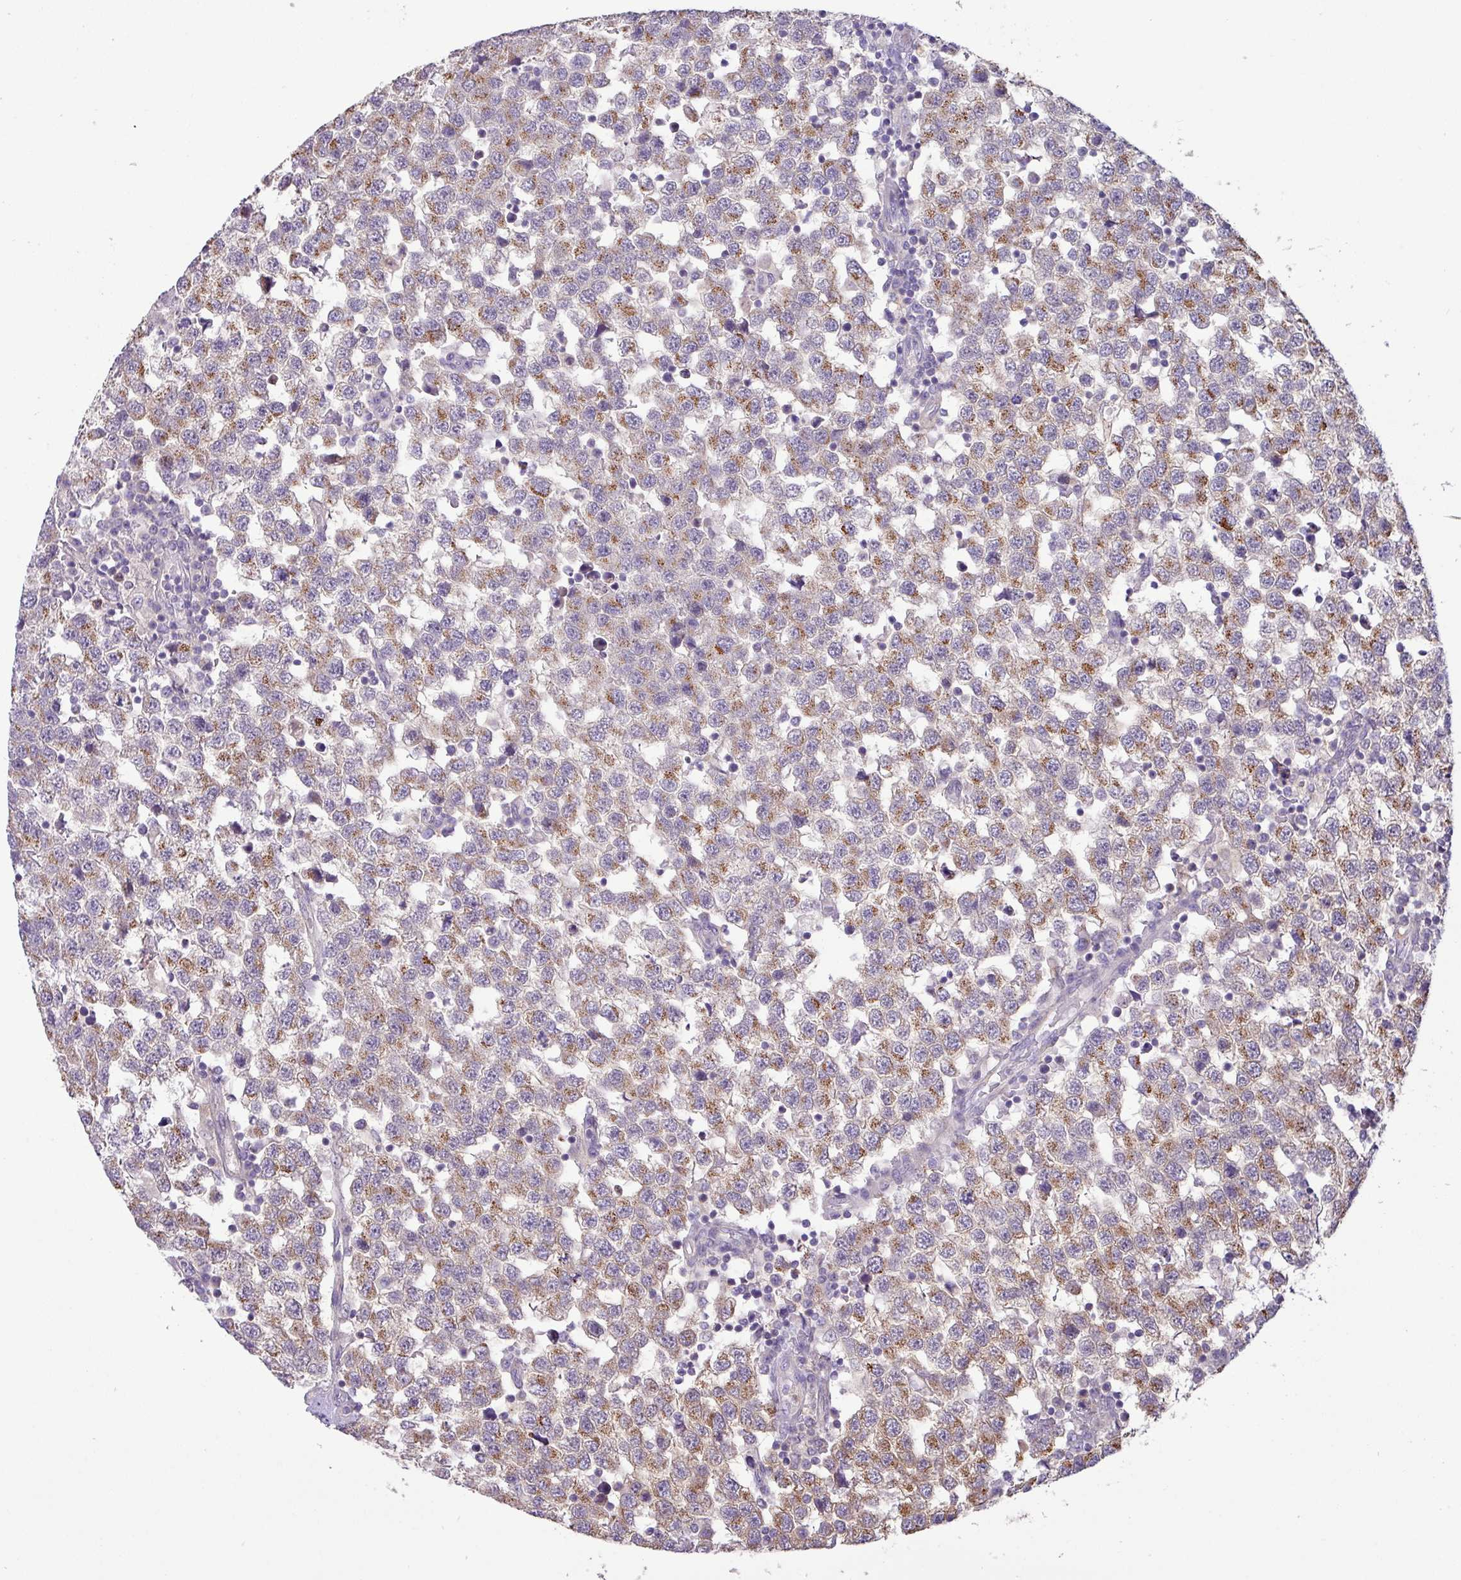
{"staining": {"intensity": "moderate", "quantity": ">75%", "location": "cytoplasmic/membranous"}, "tissue": "testis cancer", "cell_type": "Tumor cells", "image_type": "cancer", "snomed": [{"axis": "morphology", "description": "Seminoma, NOS"}, {"axis": "topography", "description": "Testis"}], "caption": "Immunohistochemistry image of human testis cancer stained for a protein (brown), which displays medium levels of moderate cytoplasmic/membranous expression in about >75% of tumor cells.", "gene": "GALNT12", "patient": {"sex": "male", "age": 34}}